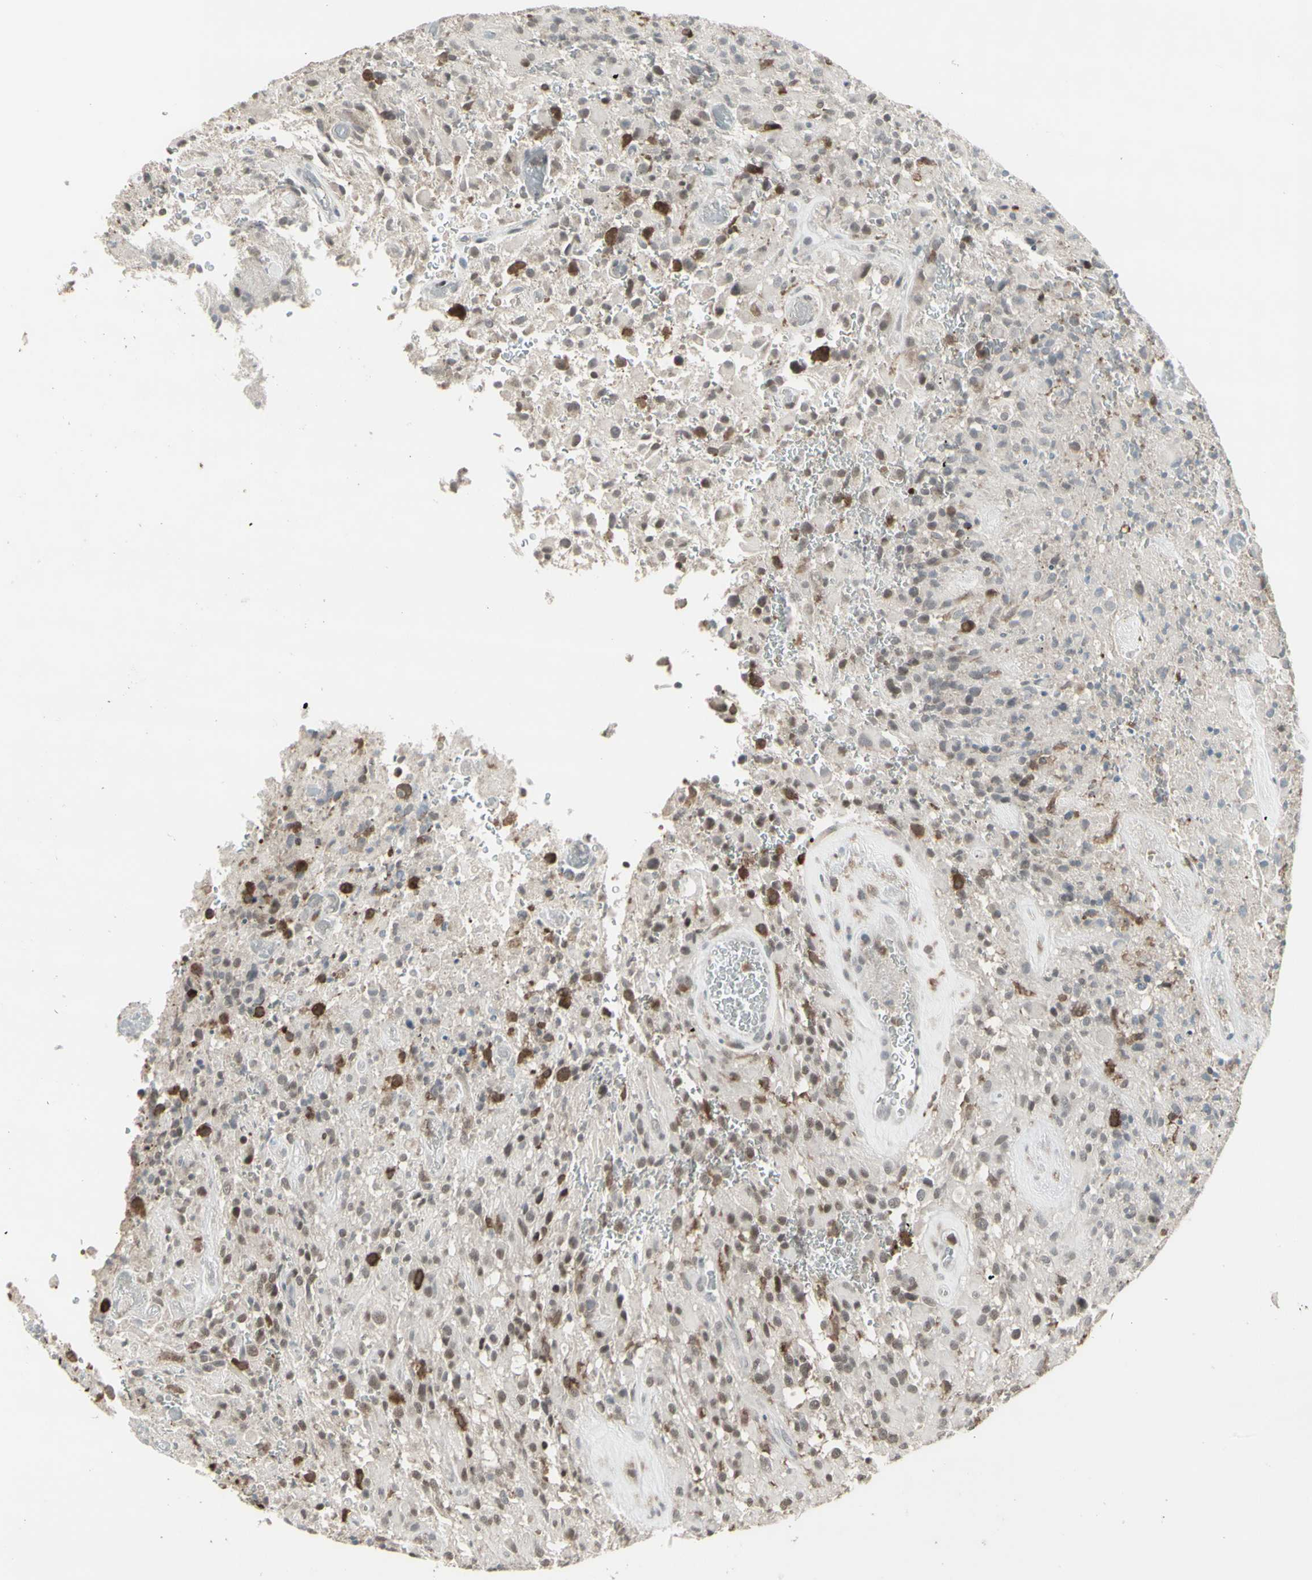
{"staining": {"intensity": "strong", "quantity": "25%-75%", "location": "cytoplasmic/membranous,nuclear"}, "tissue": "glioma", "cell_type": "Tumor cells", "image_type": "cancer", "snomed": [{"axis": "morphology", "description": "Glioma, malignant, High grade"}, {"axis": "topography", "description": "Brain"}], "caption": "Protein expression analysis of human glioma reveals strong cytoplasmic/membranous and nuclear positivity in about 25%-75% of tumor cells.", "gene": "SAMSN1", "patient": {"sex": "male", "age": 71}}